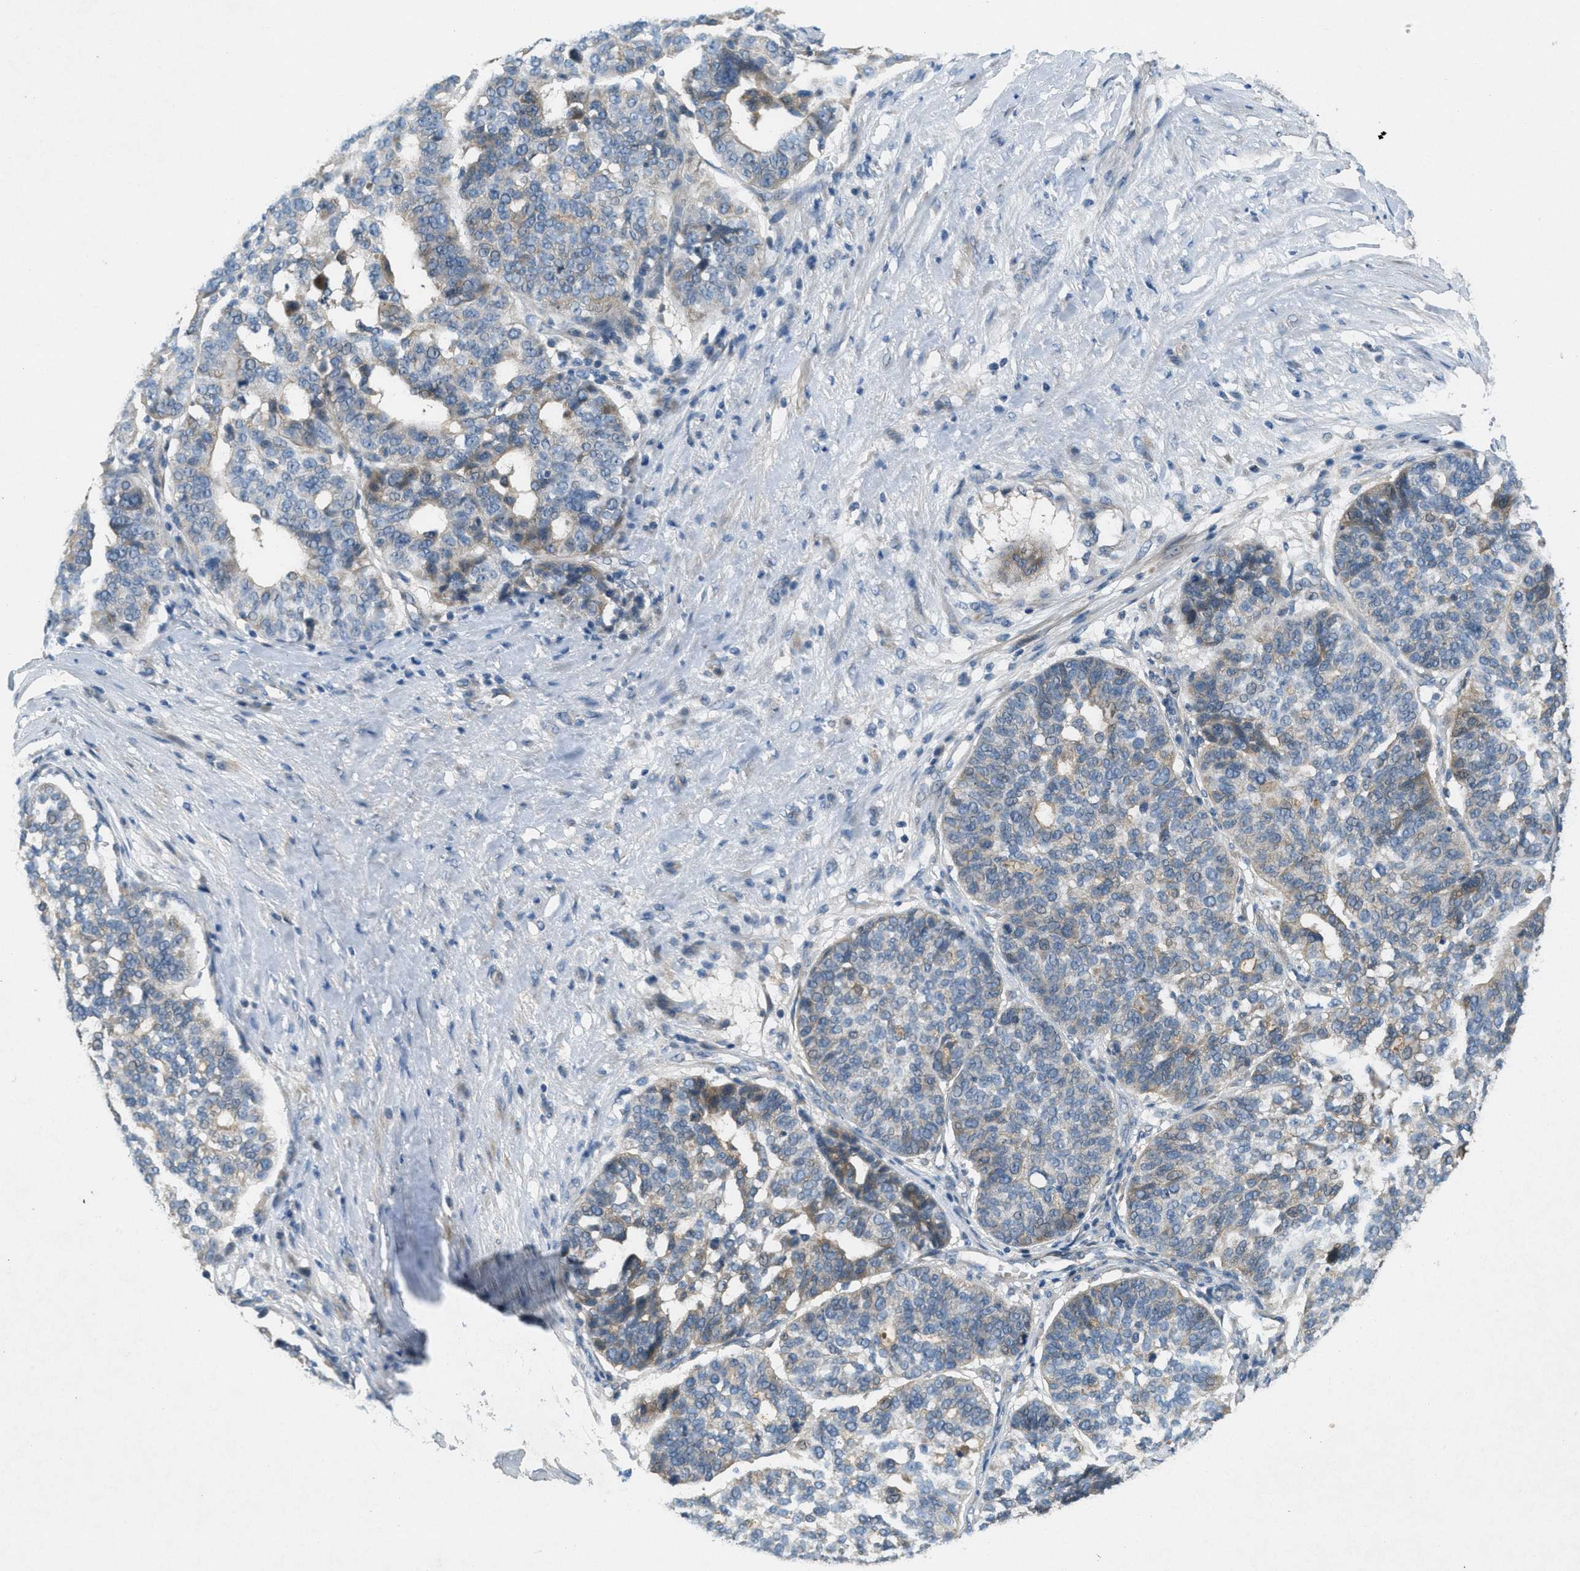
{"staining": {"intensity": "weak", "quantity": "25%-75%", "location": "cytoplasmic/membranous"}, "tissue": "ovarian cancer", "cell_type": "Tumor cells", "image_type": "cancer", "snomed": [{"axis": "morphology", "description": "Cystadenocarcinoma, serous, NOS"}, {"axis": "topography", "description": "Ovary"}], "caption": "The photomicrograph reveals staining of ovarian cancer (serous cystadenocarcinoma), revealing weak cytoplasmic/membranous protein staining (brown color) within tumor cells.", "gene": "ADCY6", "patient": {"sex": "female", "age": 59}}